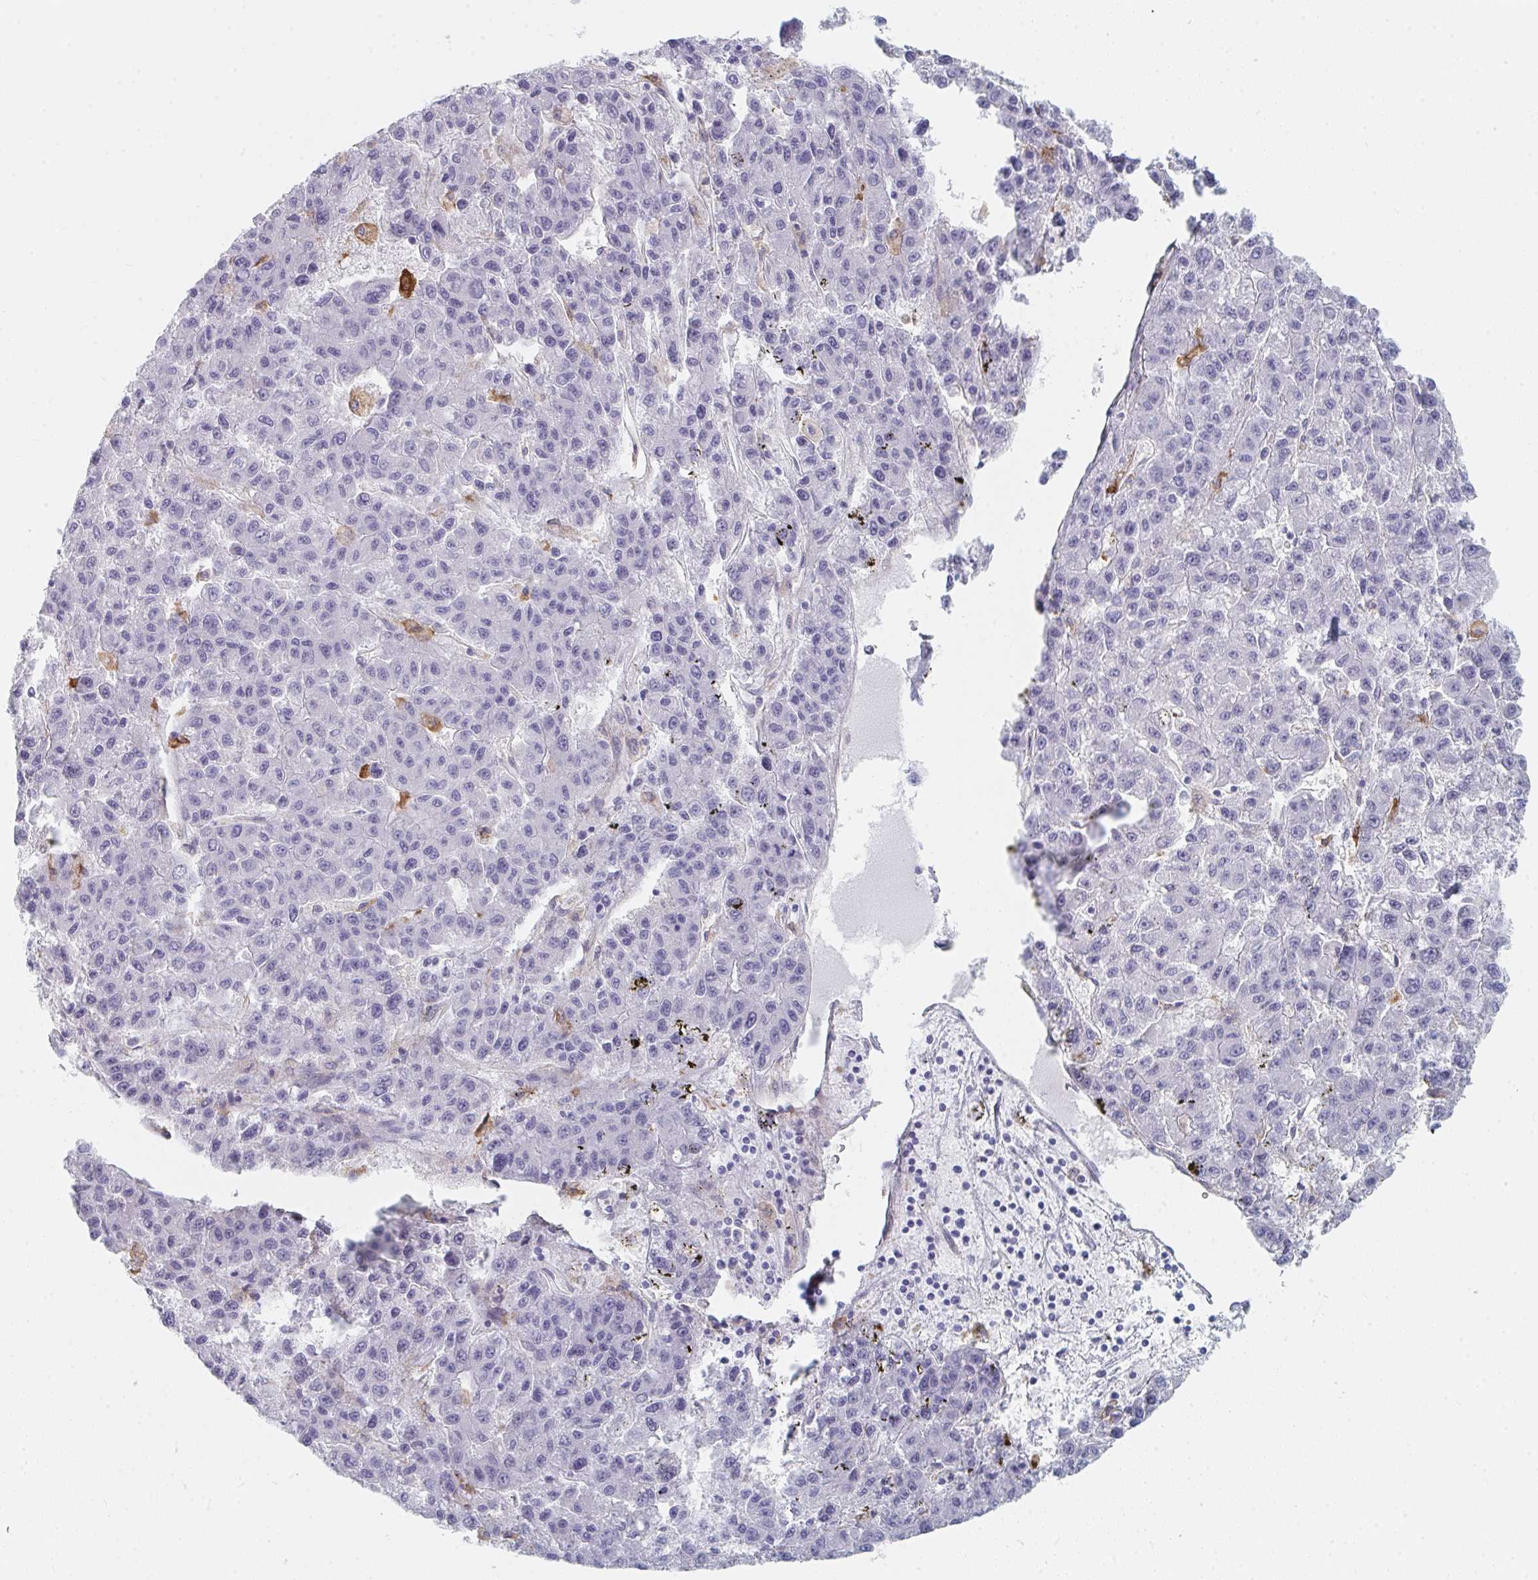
{"staining": {"intensity": "negative", "quantity": "none", "location": "none"}, "tissue": "liver cancer", "cell_type": "Tumor cells", "image_type": "cancer", "snomed": [{"axis": "morphology", "description": "Carcinoma, Hepatocellular, NOS"}, {"axis": "topography", "description": "Liver"}], "caption": "Immunohistochemistry (IHC) photomicrograph of neoplastic tissue: human liver cancer (hepatocellular carcinoma) stained with DAB (3,3'-diaminobenzidine) displays no significant protein positivity in tumor cells. Brightfield microscopy of IHC stained with DAB (3,3'-diaminobenzidine) (brown) and hematoxylin (blue), captured at high magnification.", "gene": "DAB2", "patient": {"sex": "male", "age": 70}}